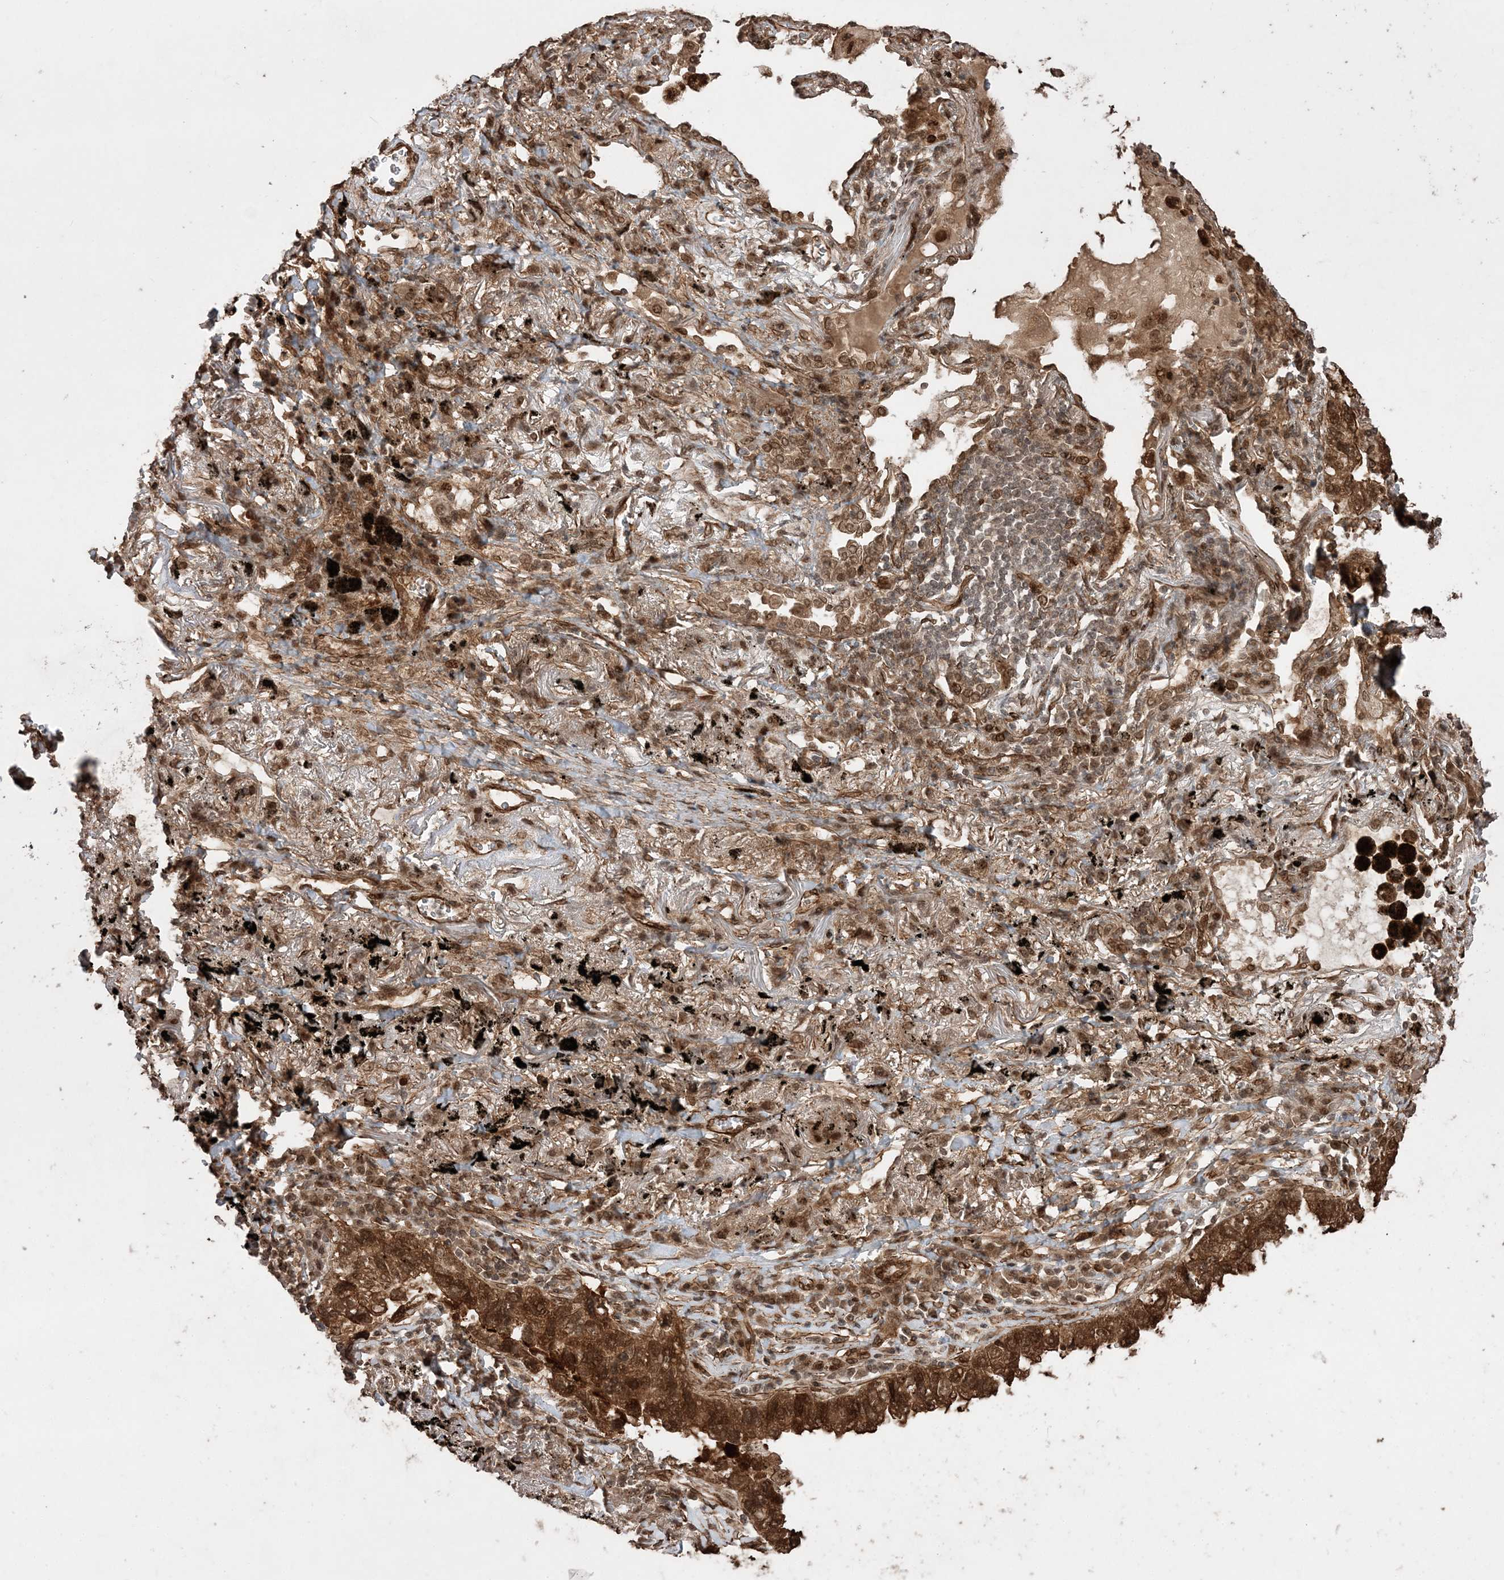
{"staining": {"intensity": "moderate", "quantity": ">75%", "location": "cytoplasmic/membranous,nuclear"}, "tissue": "lung cancer", "cell_type": "Tumor cells", "image_type": "cancer", "snomed": [{"axis": "morphology", "description": "Adenocarcinoma, NOS"}, {"axis": "topography", "description": "Lung"}], "caption": "Adenocarcinoma (lung) tissue shows moderate cytoplasmic/membranous and nuclear expression in approximately >75% of tumor cells, visualized by immunohistochemistry. Nuclei are stained in blue.", "gene": "ETAA1", "patient": {"sex": "male", "age": 65}}